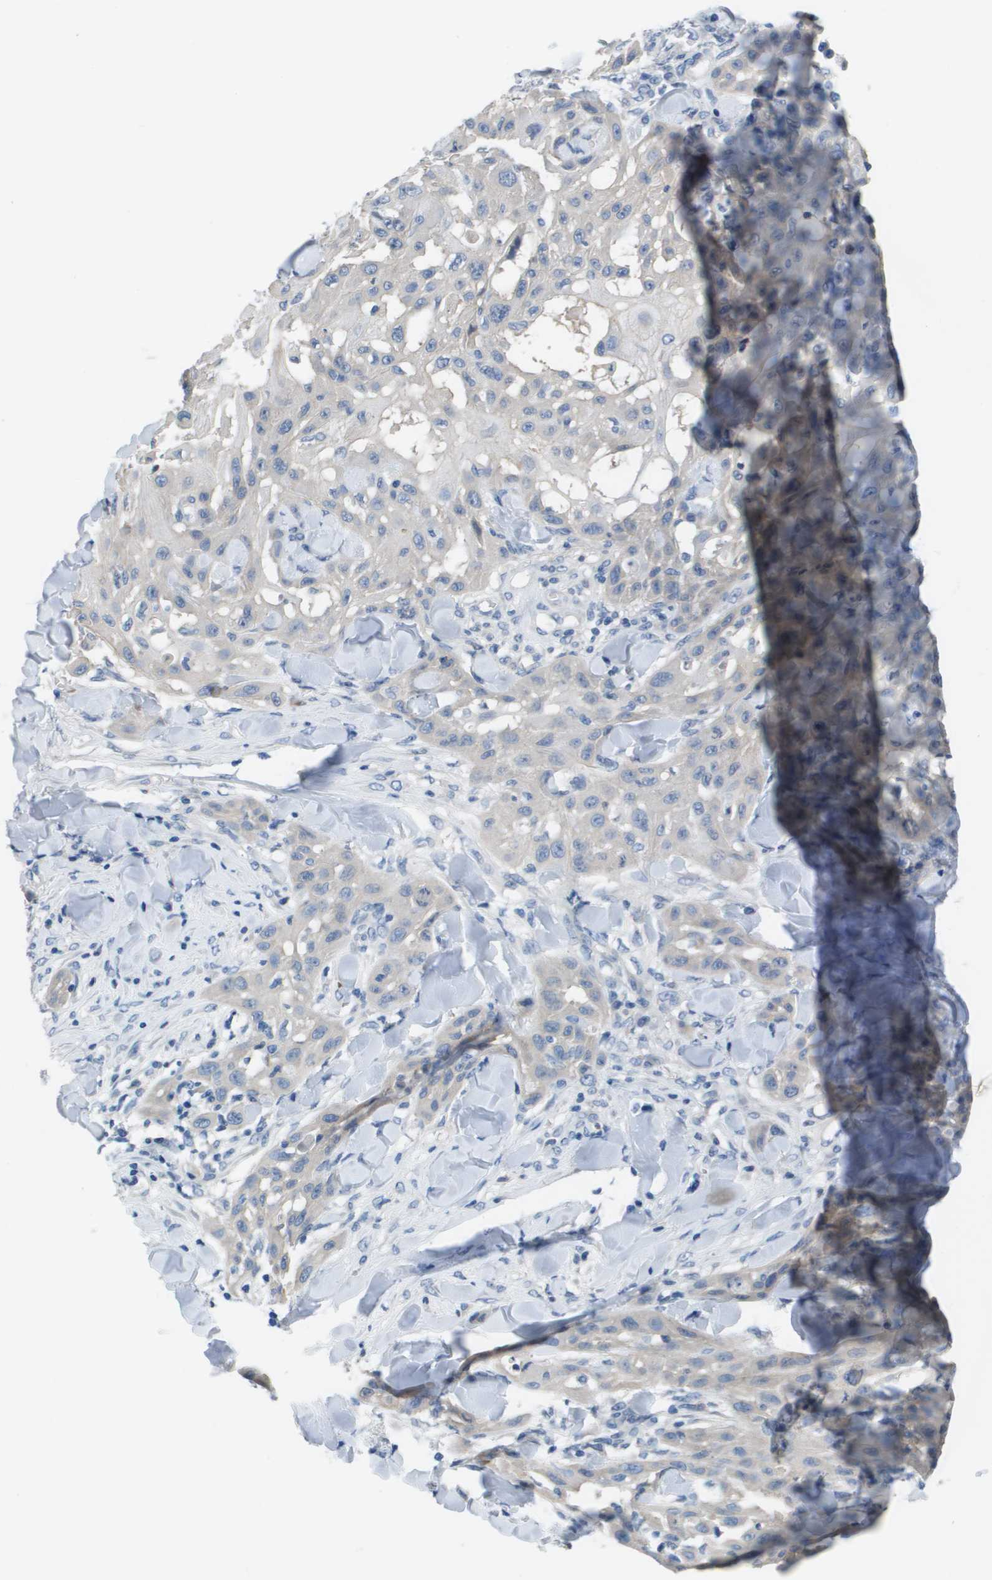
{"staining": {"intensity": "negative", "quantity": "none", "location": "none"}, "tissue": "skin cancer", "cell_type": "Tumor cells", "image_type": "cancer", "snomed": [{"axis": "morphology", "description": "Squamous cell carcinoma, NOS"}, {"axis": "topography", "description": "Skin"}], "caption": "DAB immunohistochemical staining of skin cancer reveals no significant expression in tumor cells.", "gene": "NCS1", "patient": {"sex": "male", "age": 24}}